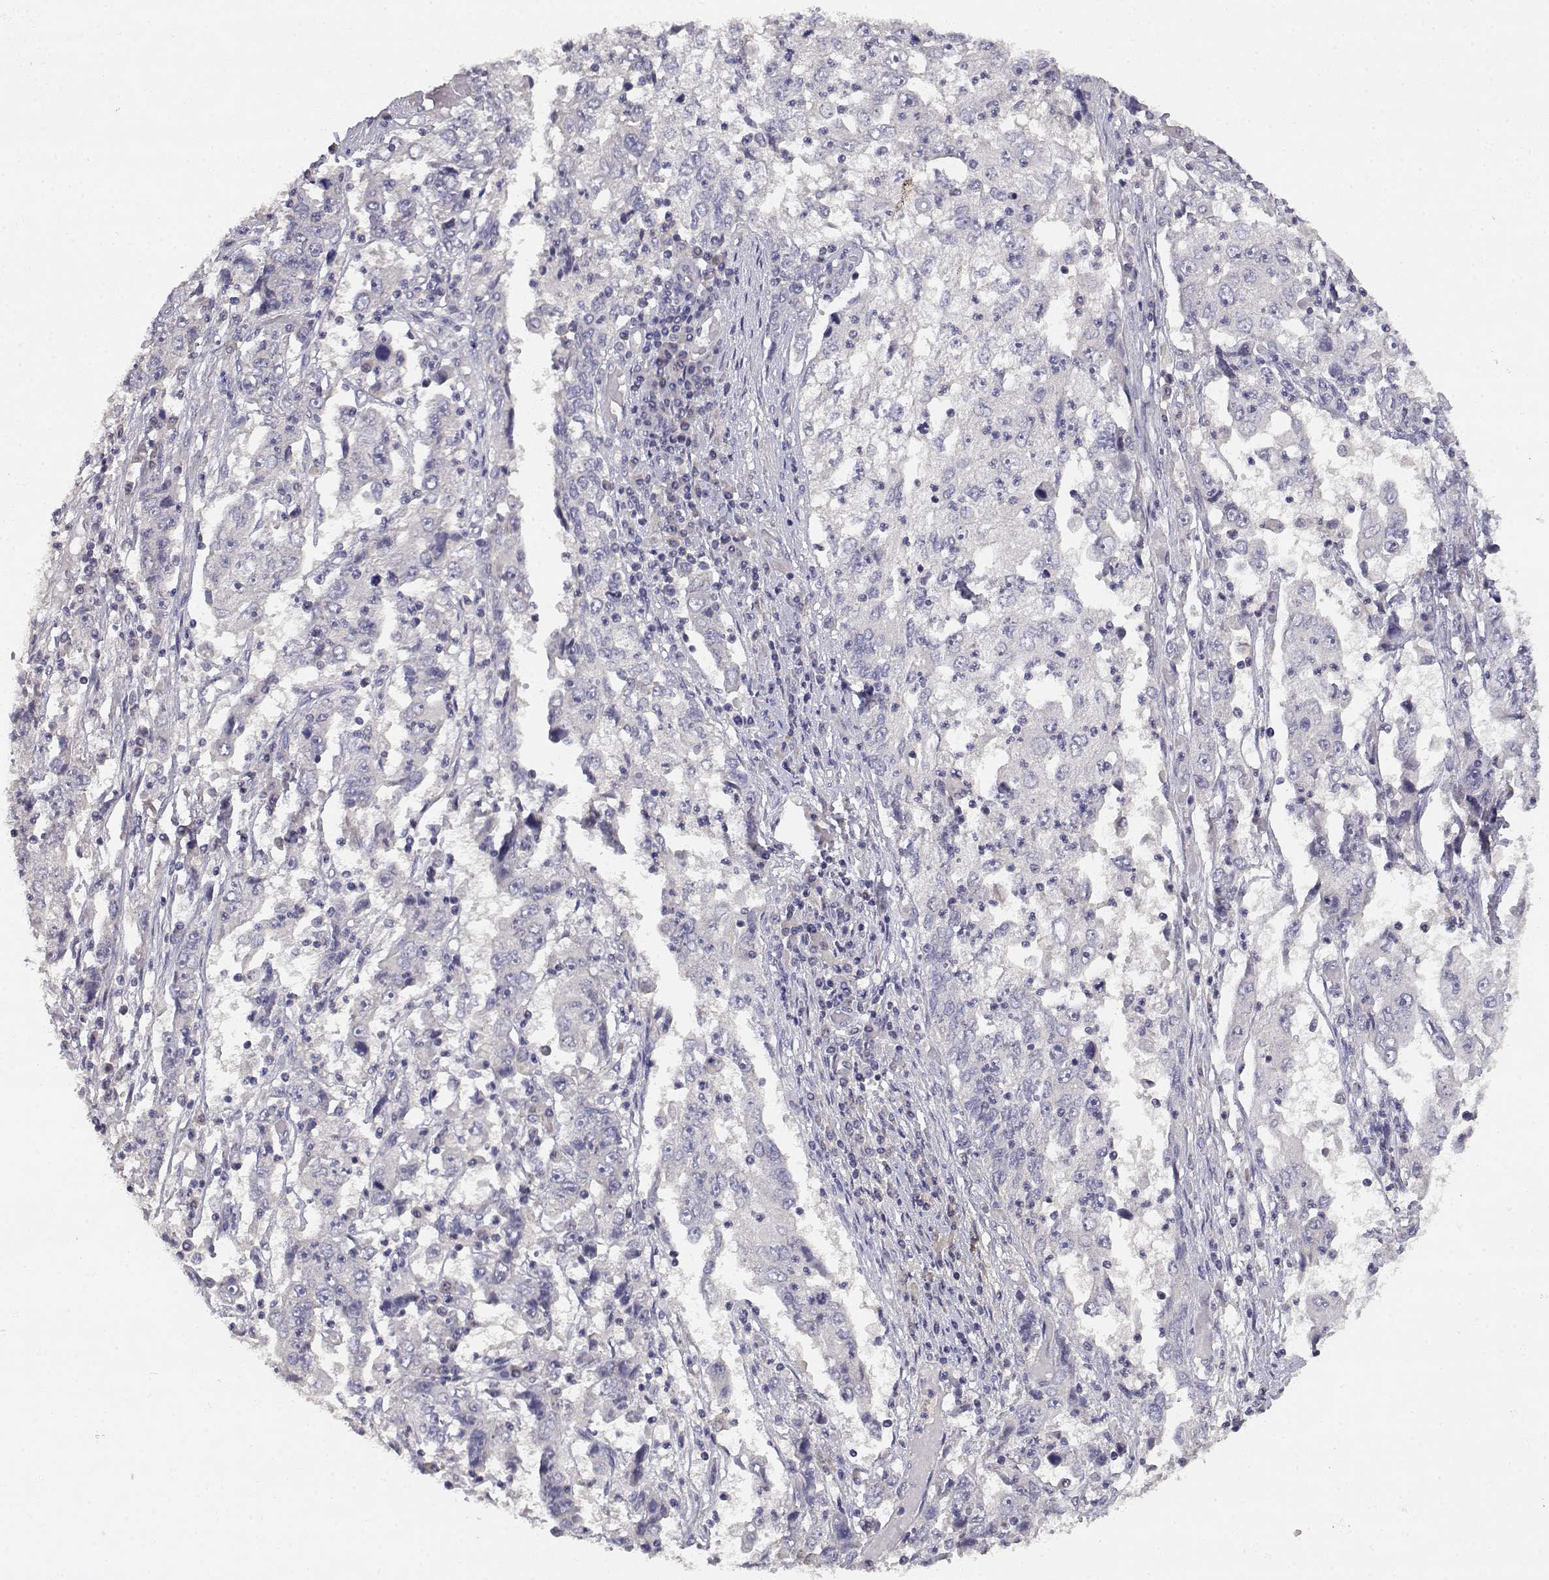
{"staining": {"intensity": "negative", "quantity": "none", "location": "none"}, "tissue": "cervical cancer", "cell_type": "Tumor cells", "image_type": "cancer", "snomed": [{"axis": "morphology", "description": "Squamous cell carcinoma, NOS"}, {"axis": "topography", "description": "Cervix"}], "caption": "High magnification brightfield microscopy of cervical cancer stained with DAB (3,3'-diaminobenzidine) (brown) and counterstained with hematoxylin (blue): tumor cells show no significant expression.", "gene": "ADA", "patient": {"sex": "female", "age": 36}}